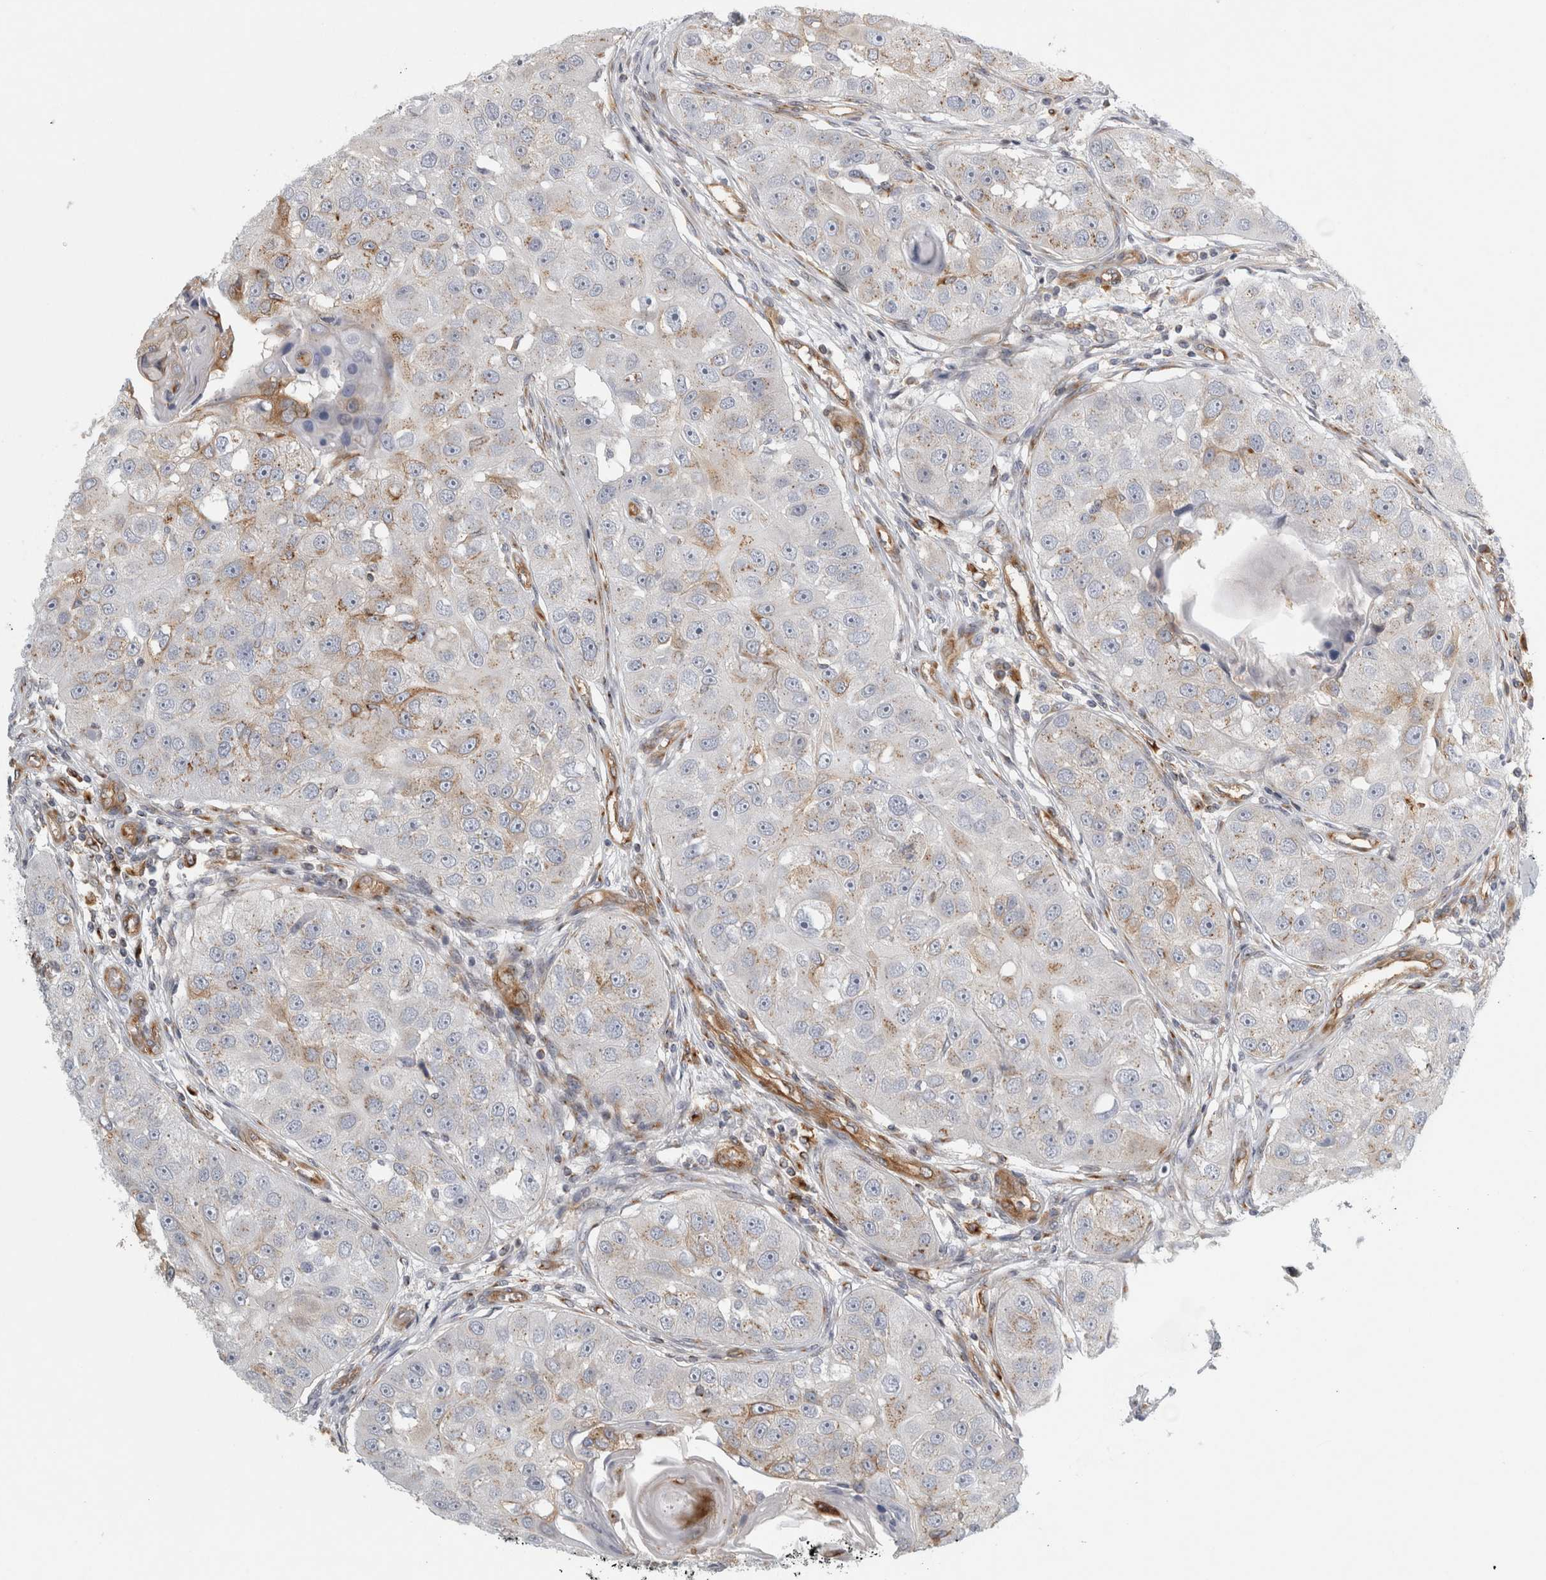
{"staining": {"intensity": "weak", "quantity": "25%-75%", "location": "cytoplasmic/membranous"}, "tissue": "head and neck cancer", "cell_type": "Tumor cells", "image_type": "cancer", "snomed": [{"axis": "morphology", "description": "Normal tissue, NOS"}, {"axis": "morphology", "description": "Squamous cell carcinoma, NOS"}, {"axis": "topography", "description": "Skeletal muscle"}, {"axis": "topography", "description": "Head-Neck"}], "caption": "There is low levels of weak cytoplasmic/membranous positivity in tumor cells of head and neck cancer (squamous cell carcinoma), as demonstrated by immunohistochemical staining (brown color).", "gene": "PEX6", "patient": {"sex": "male", "age": 51}}